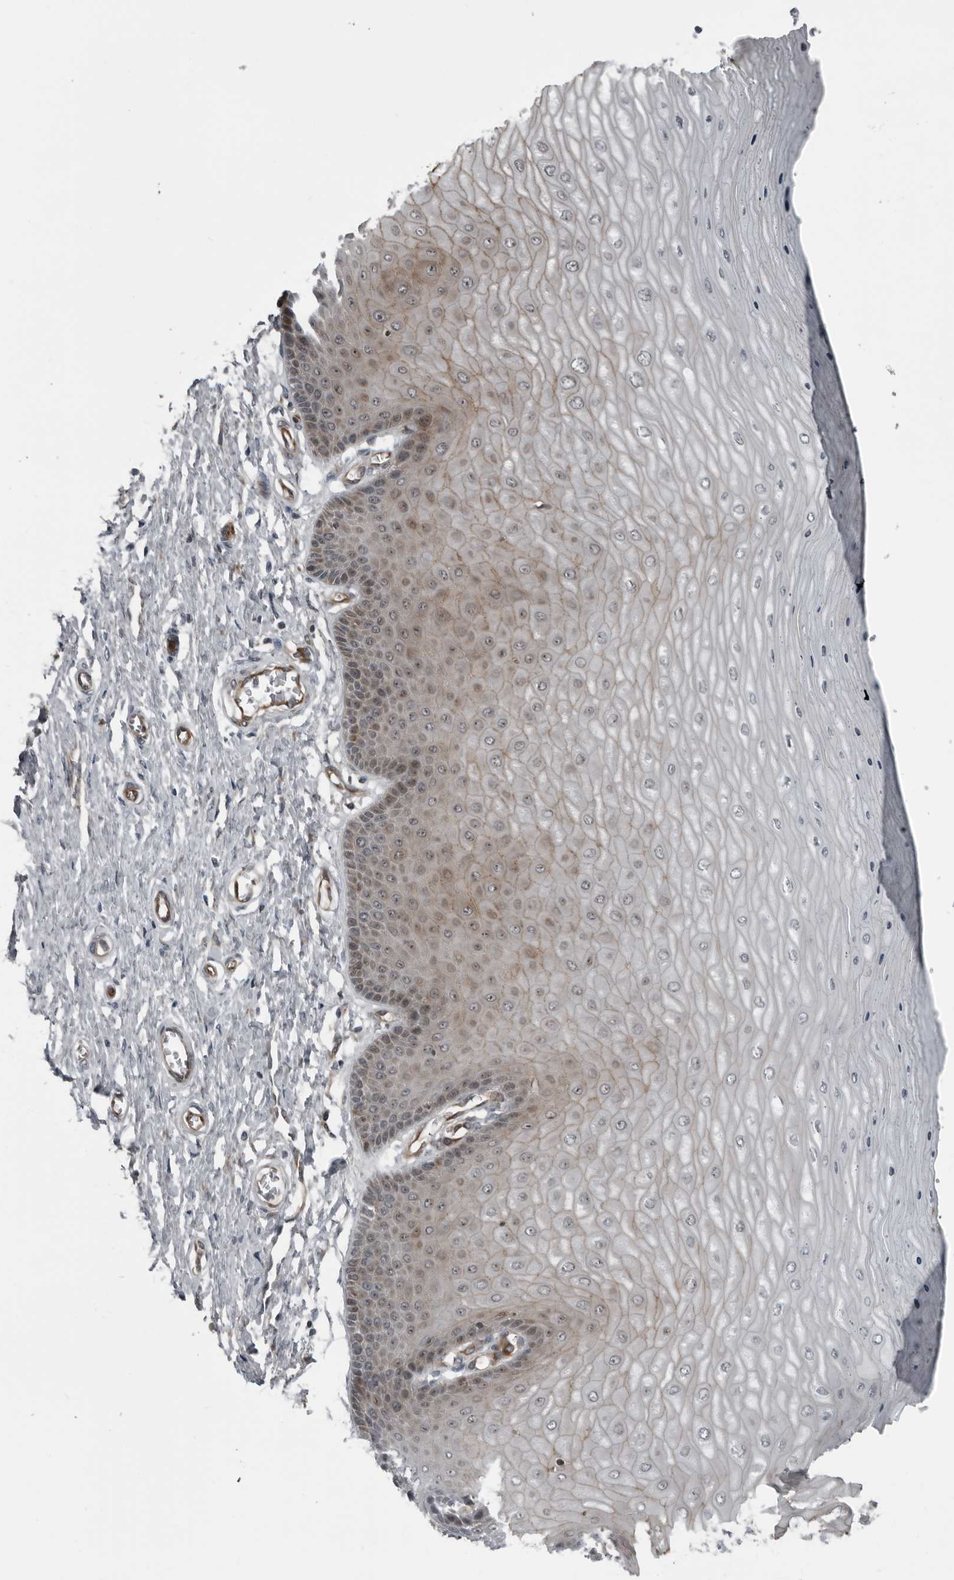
{"staining": {"intensity": "moderate", "quantity": "25%-75%", "location": "cytoplasmic/membranous"}, "tissue": "cervix", "cell_type": "Glandular cells", "image_type": "normal", "snomed": [{"axis": "morphology", "description": "Normal tissue, NOS"}, {"axis": "topography", "description": "Cervix"}], "caption": "Immunohistochemical staining of benign human cervix shows moderate cytoplasmic/membranous protein staining in about 25%-75% of glandular cells. (DAB (3,3'-diaminobenzidine) IHC with brightfield microscopy, high magnification).", "gene": "FAM102B", "patient": {"sex": "female", "age": 55}}